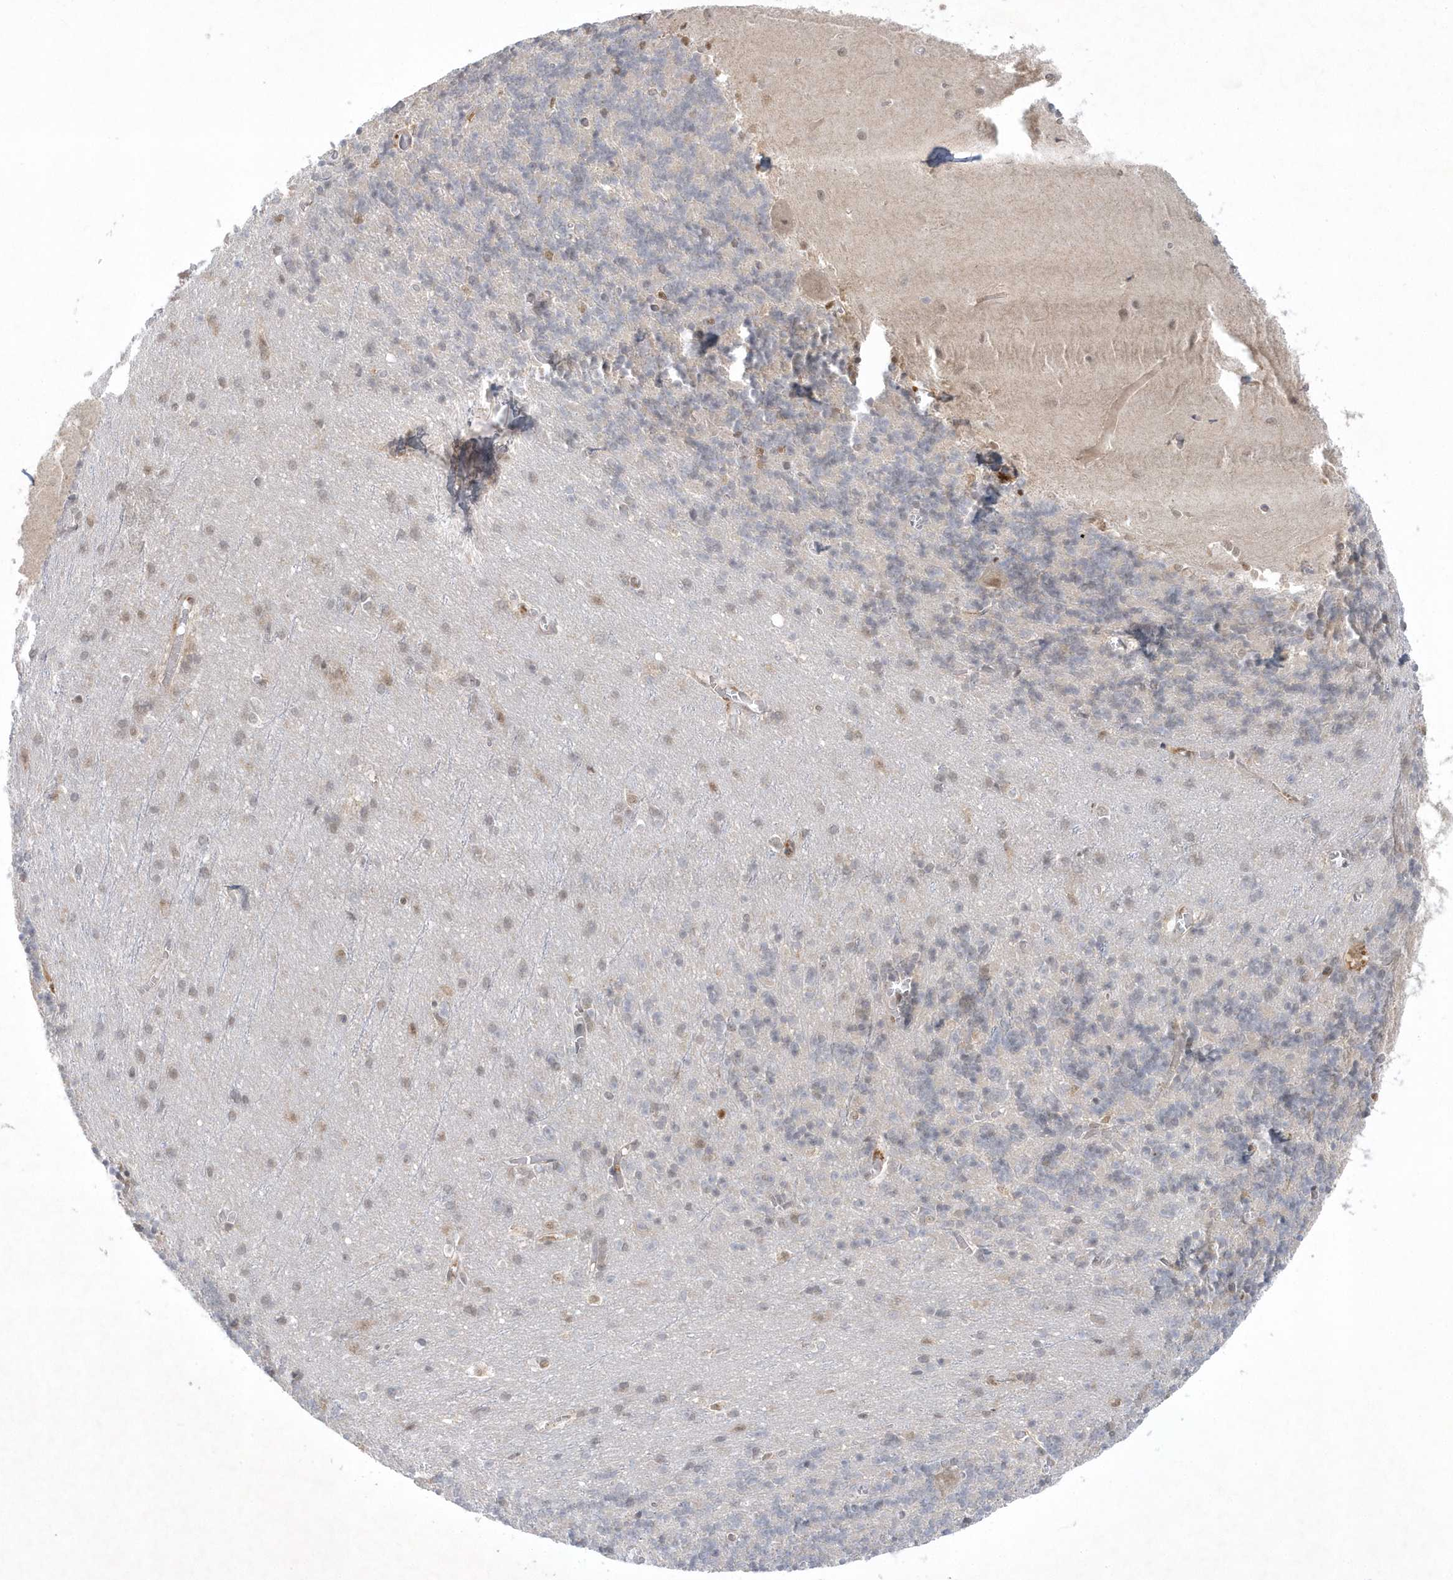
{"staining": {"intensity": "weak", "quantity": "<25%", "location": "nuclear"}, "tissue": "cerebellum", "cell_type": "Cells in granular layer", "image_type": "normal", "snomed": [{"axis": "morphology", "description": "Normal tissue, NOS"}, {"axis": "topography", "description": "Cerebellum"}], "caption": "Immunohistochemistry of normal human cerebellum exhibits no expression in cells in granular layer. Nuclei are stained in blue.", "gene": "CPSF3", "patient": {"sex": "male", "age": 37}}